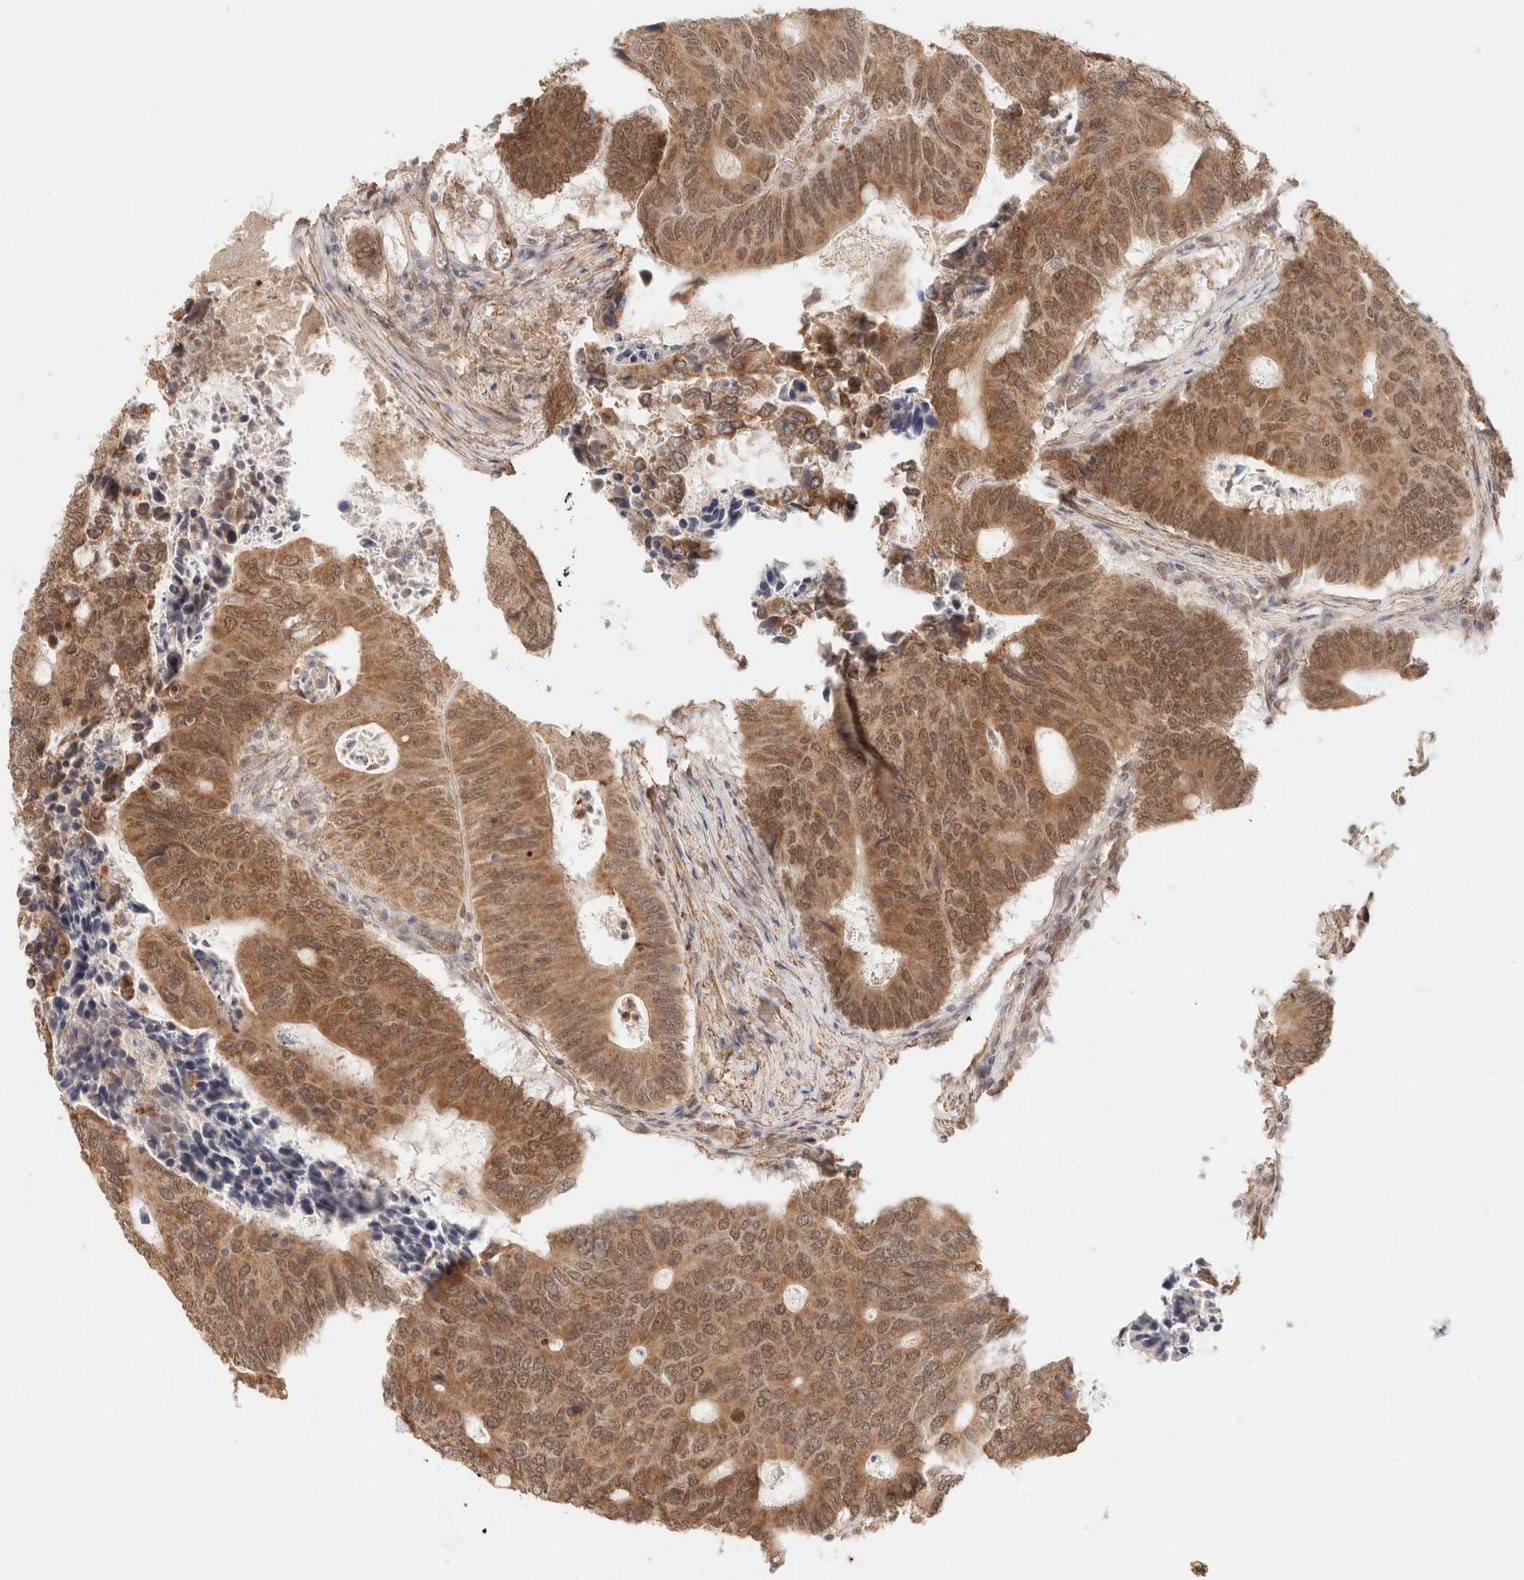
{"staining": {"intensity": "moderate", "quantity": ">75%", "location": "cytoplasmic/membranous,nuclear"}, "tissue": "colorectal cancer", "cell_type": "Tumor cells", "image_type": "cancer", "snomed": [{"axis": "morphology", "description": "Adenocarcinoma, NOS"}, {"axis": "topography", "description": "Colon"}], "caption": "Colorectal adenocarcinoma stained with DAB IHC exhibits medium levels of moderate cytoplasmic/membranous and nuclear expression in about >75% of tumor cells.", "gene": "BRPF3", "patient": {"sex": "male", "age": 87}}